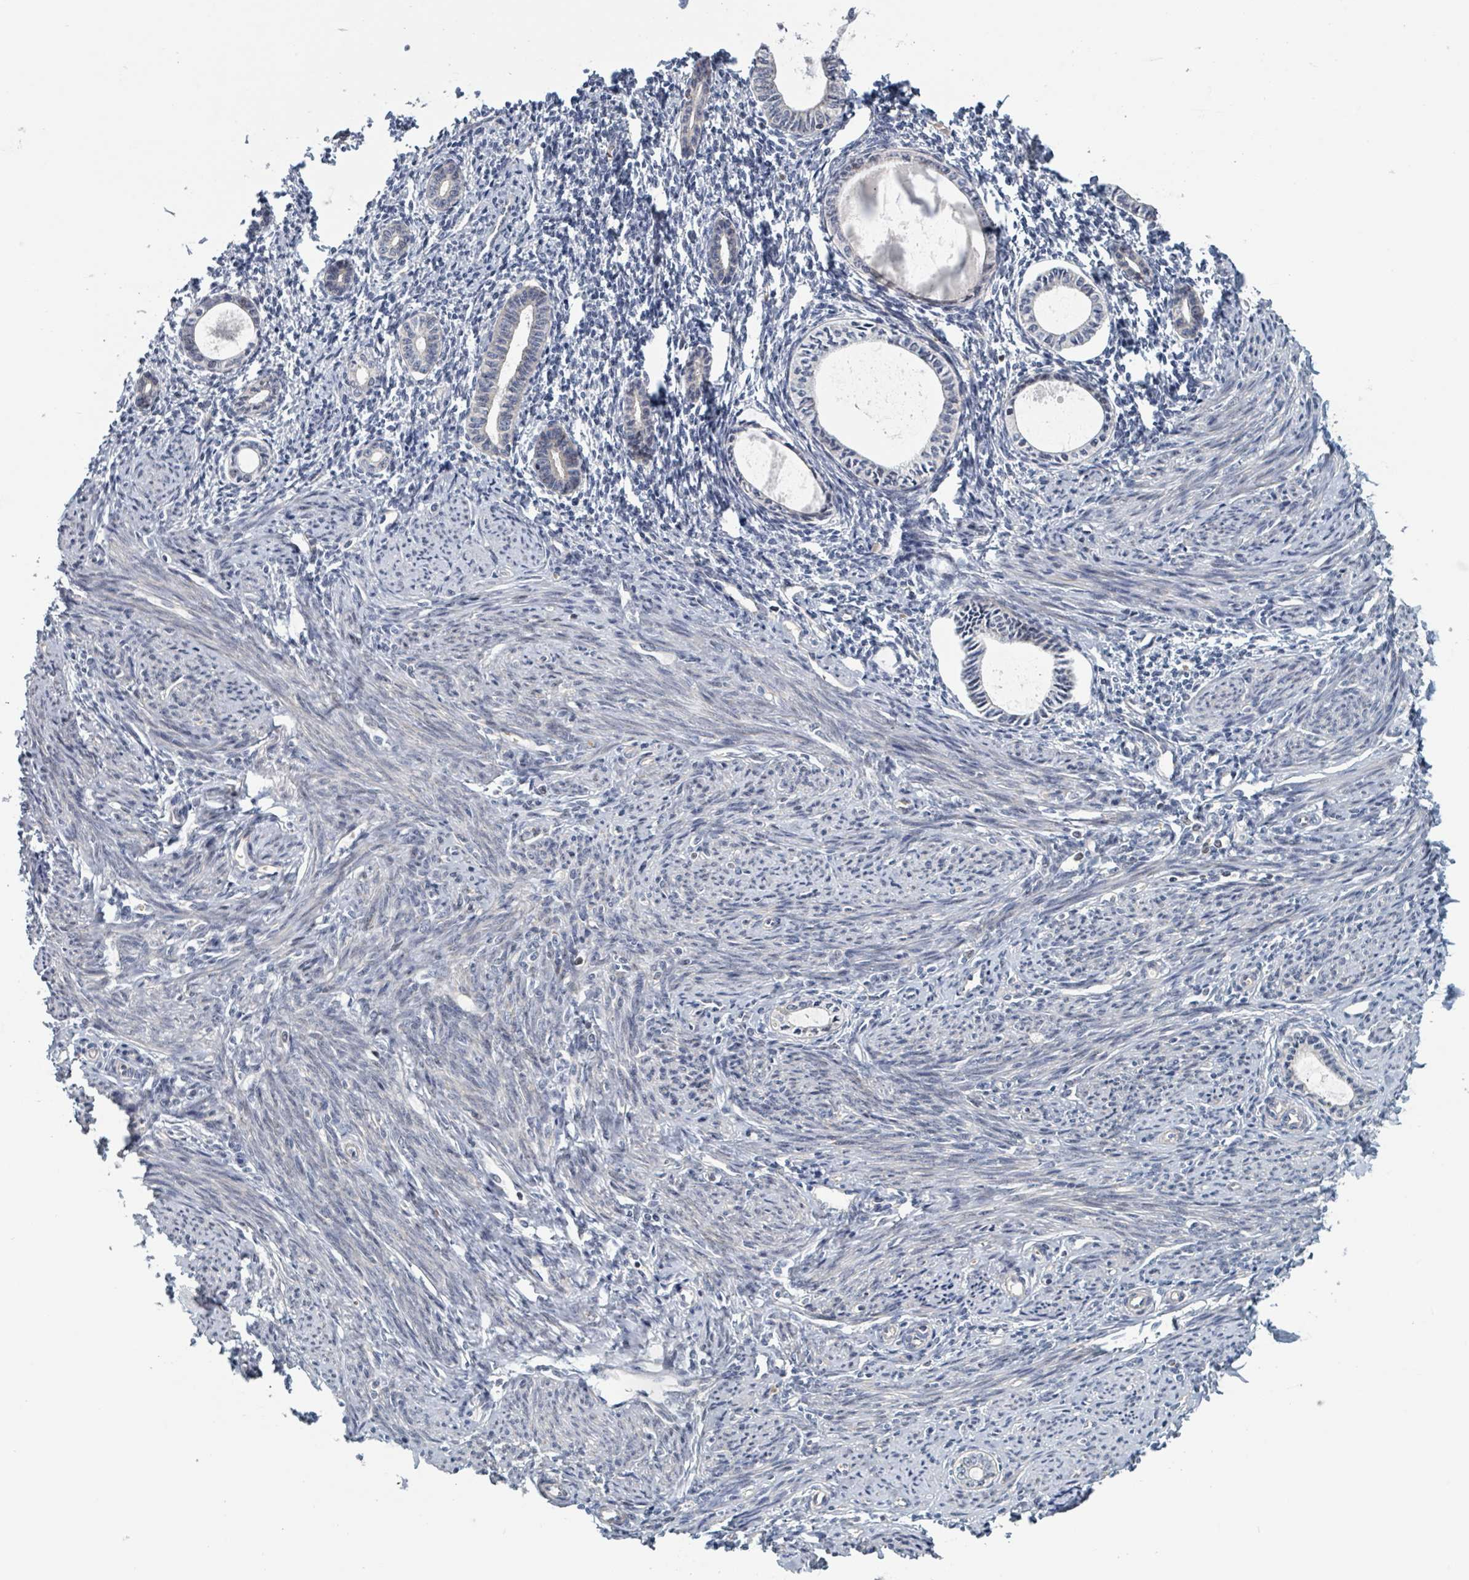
{"staining": {"intensity": "negative", "quantity": "none", "location": "none"}, "tissue": "endometrium", "cell_type": "Cells in endometrial stroma", "image_type": "normal", "snomed": [{"axis": "morphology", "description": "Normal tissue, NOS"}, {"axis": "topography", "description": "Endometrium"}], "caption": "Protein analysis of normal endometrium reveals no significant staining in cells in endometrial stroma. The staining was performed using DAB to visualize the protein expression in brown, while the nuclei were stained in blue with hematoxylin (Magnification: 20x).", "gene": "HIVEP1", "patient": {"sex": "female", "age": 63}}